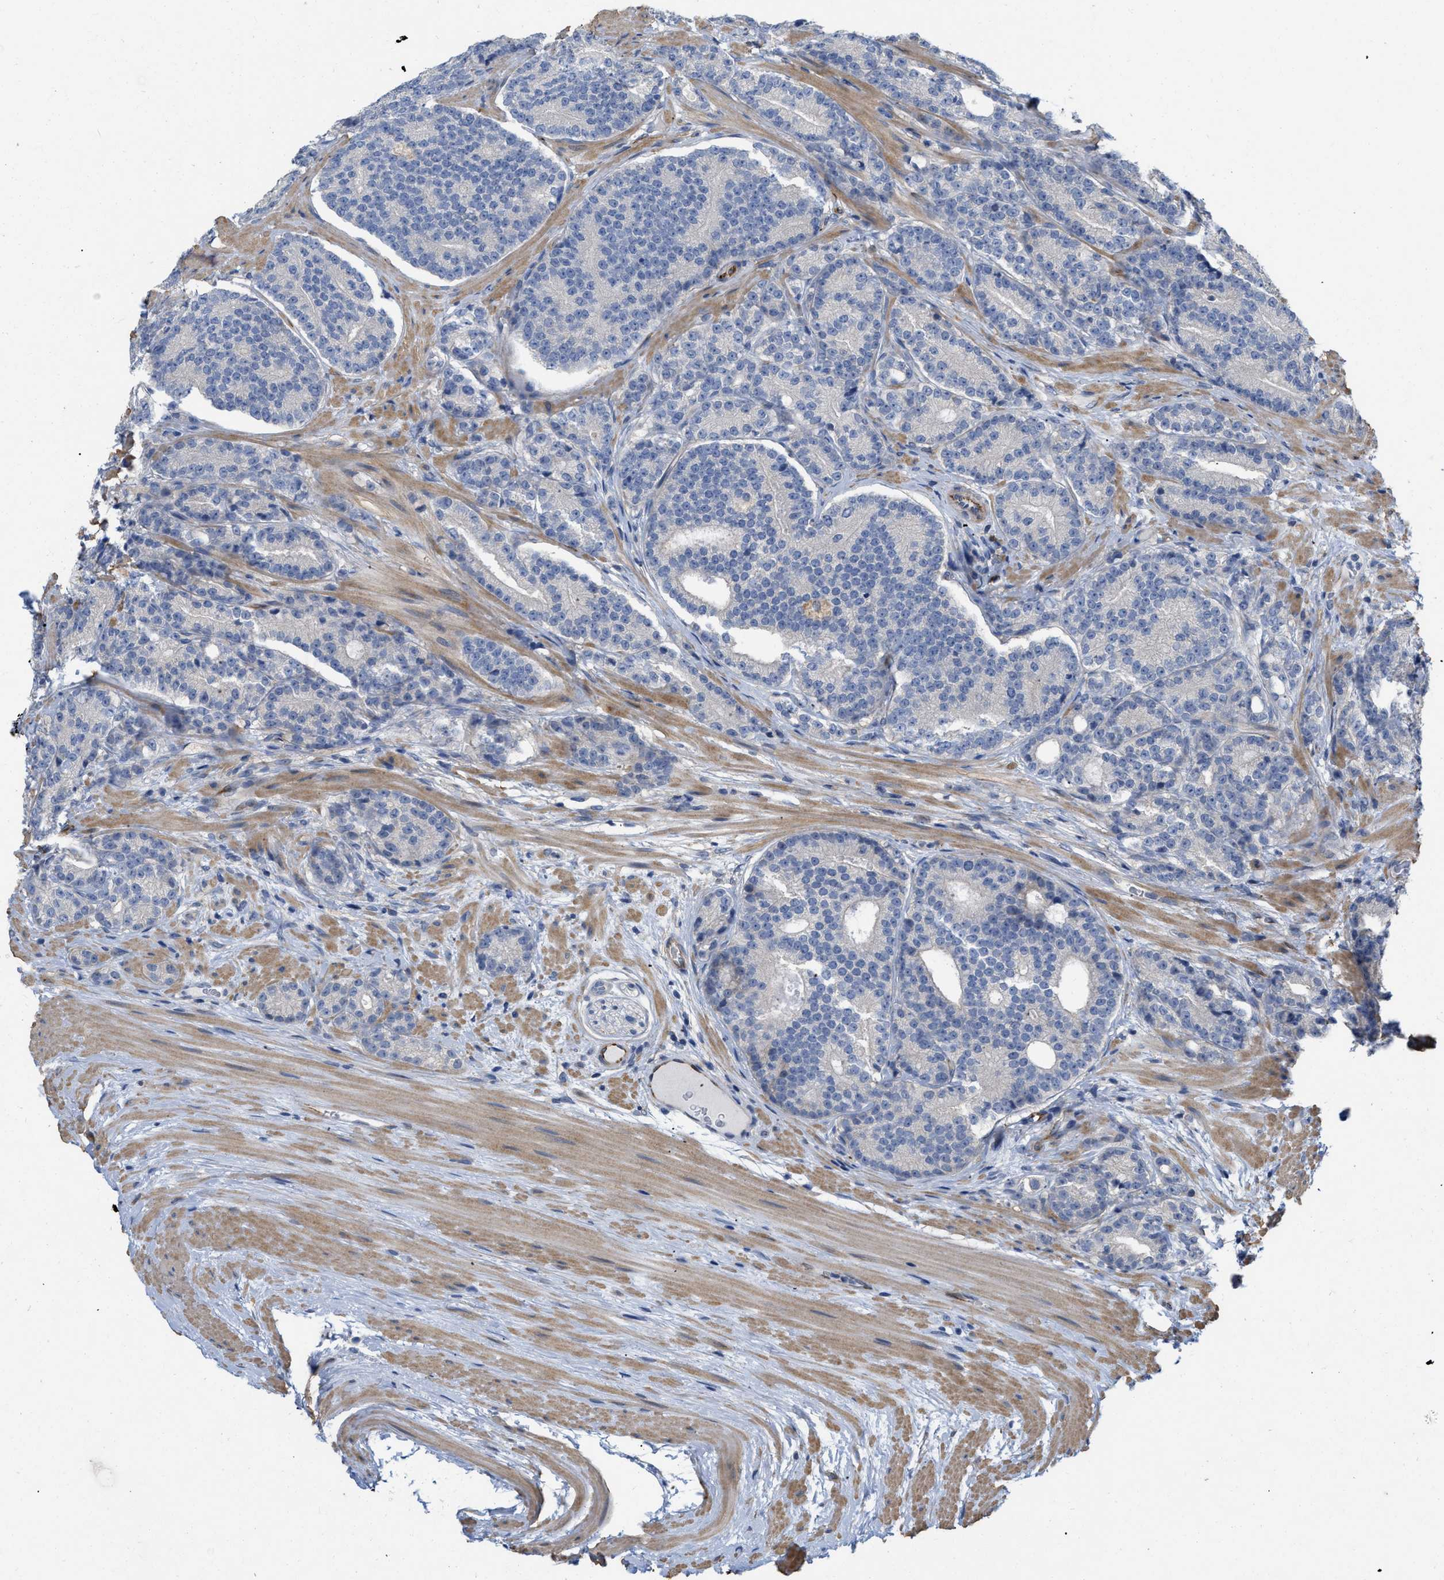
{"staining": {"intensity": "negative", "quantity": "none", "location": "none"}, "tissue": "prostate cancer", "cell_type": "Tumor cells", "image_type": "cancer", "snomed": [{"axis": "morphology", "description": "Adenocarcinoma, High grade"}, {"axis": "topography", "description": "Prostate"}], "caption": "High power microscopy photomicrograph of an immunohistochemistry histopathology image of adenocarcinoma (high-grade) (prostate), revealing no significant staining in tumor cells. (IHC, brightfield microscopy, high magnification).", "gene": "TMEM131", "patient": {"sex": "male", "age": 61}}